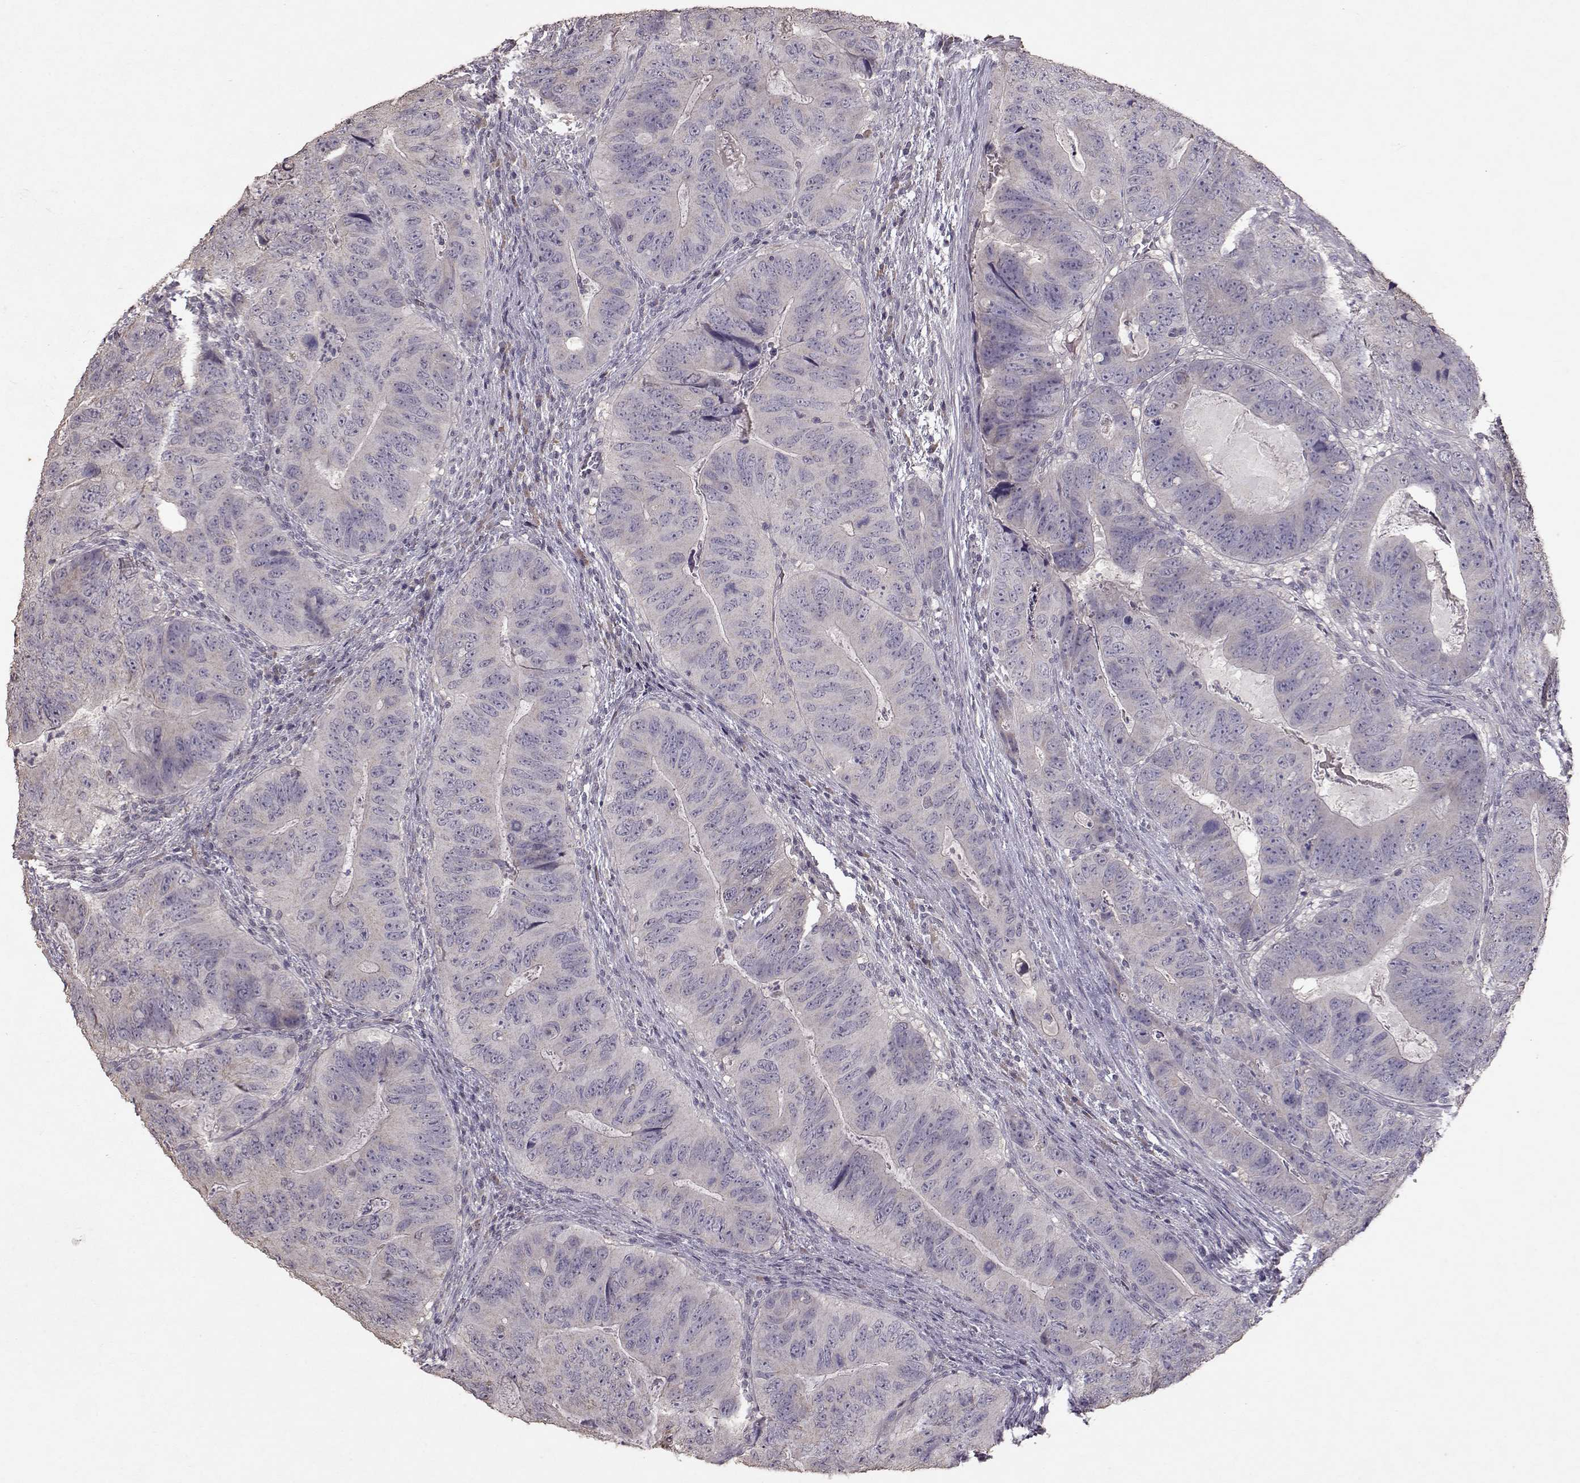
{"staining": {"intensity": "negative", "quantity": "none", "location": "none"}, "tissue": "colorectal cancer", "cell_type": "Tumor cells", "image_type": "cancer", "snomed": [{"axis": "morphology", "description": "Adenocarcinoma, NOS"}, {"axis": "topography", "description": "Colon"}], "caption": "Tumor cells are negative for brown protein staining in colorectal adenocarcinoma.", "gene": "PMCH", "patient": {"sex": "male", "age": 79}}